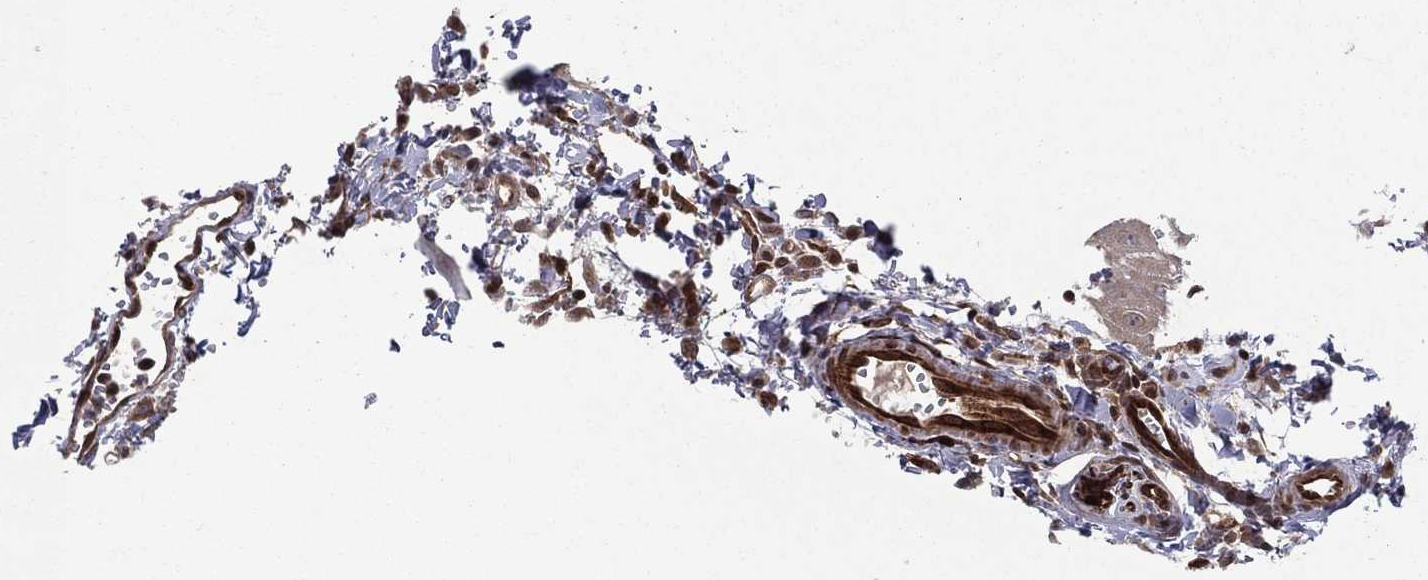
{"staining": {"intensity": "moderate", "quantity": ">75%", "location": "cytoplasmic/membranous,nuclear"}, "tissue": "head and neck cancer", "cell_type": "Tumor cells", "image_type": "cancer", "snomed": [{"axis": "morphology", "description": "Squamous cell carcinoma, NOS"}, {"axis": "topography", "description": "Oral tissue"}, {"axis": "topography", "description": "Head-Neck"}], "caption": "Head and neck squamous cell carcinoma stained for a protein exhibits moderate cytoplasmic/membranous and nuclear positivity in tumor cells. The staining is performed using DAB (3,3'-diaminobenzidine) brown chromogen to label protein expression. The nuclei are counter-stained blue using hematoxylin.", "gene": "CERS2", "patient": {"sex": "male", "age": 58}}